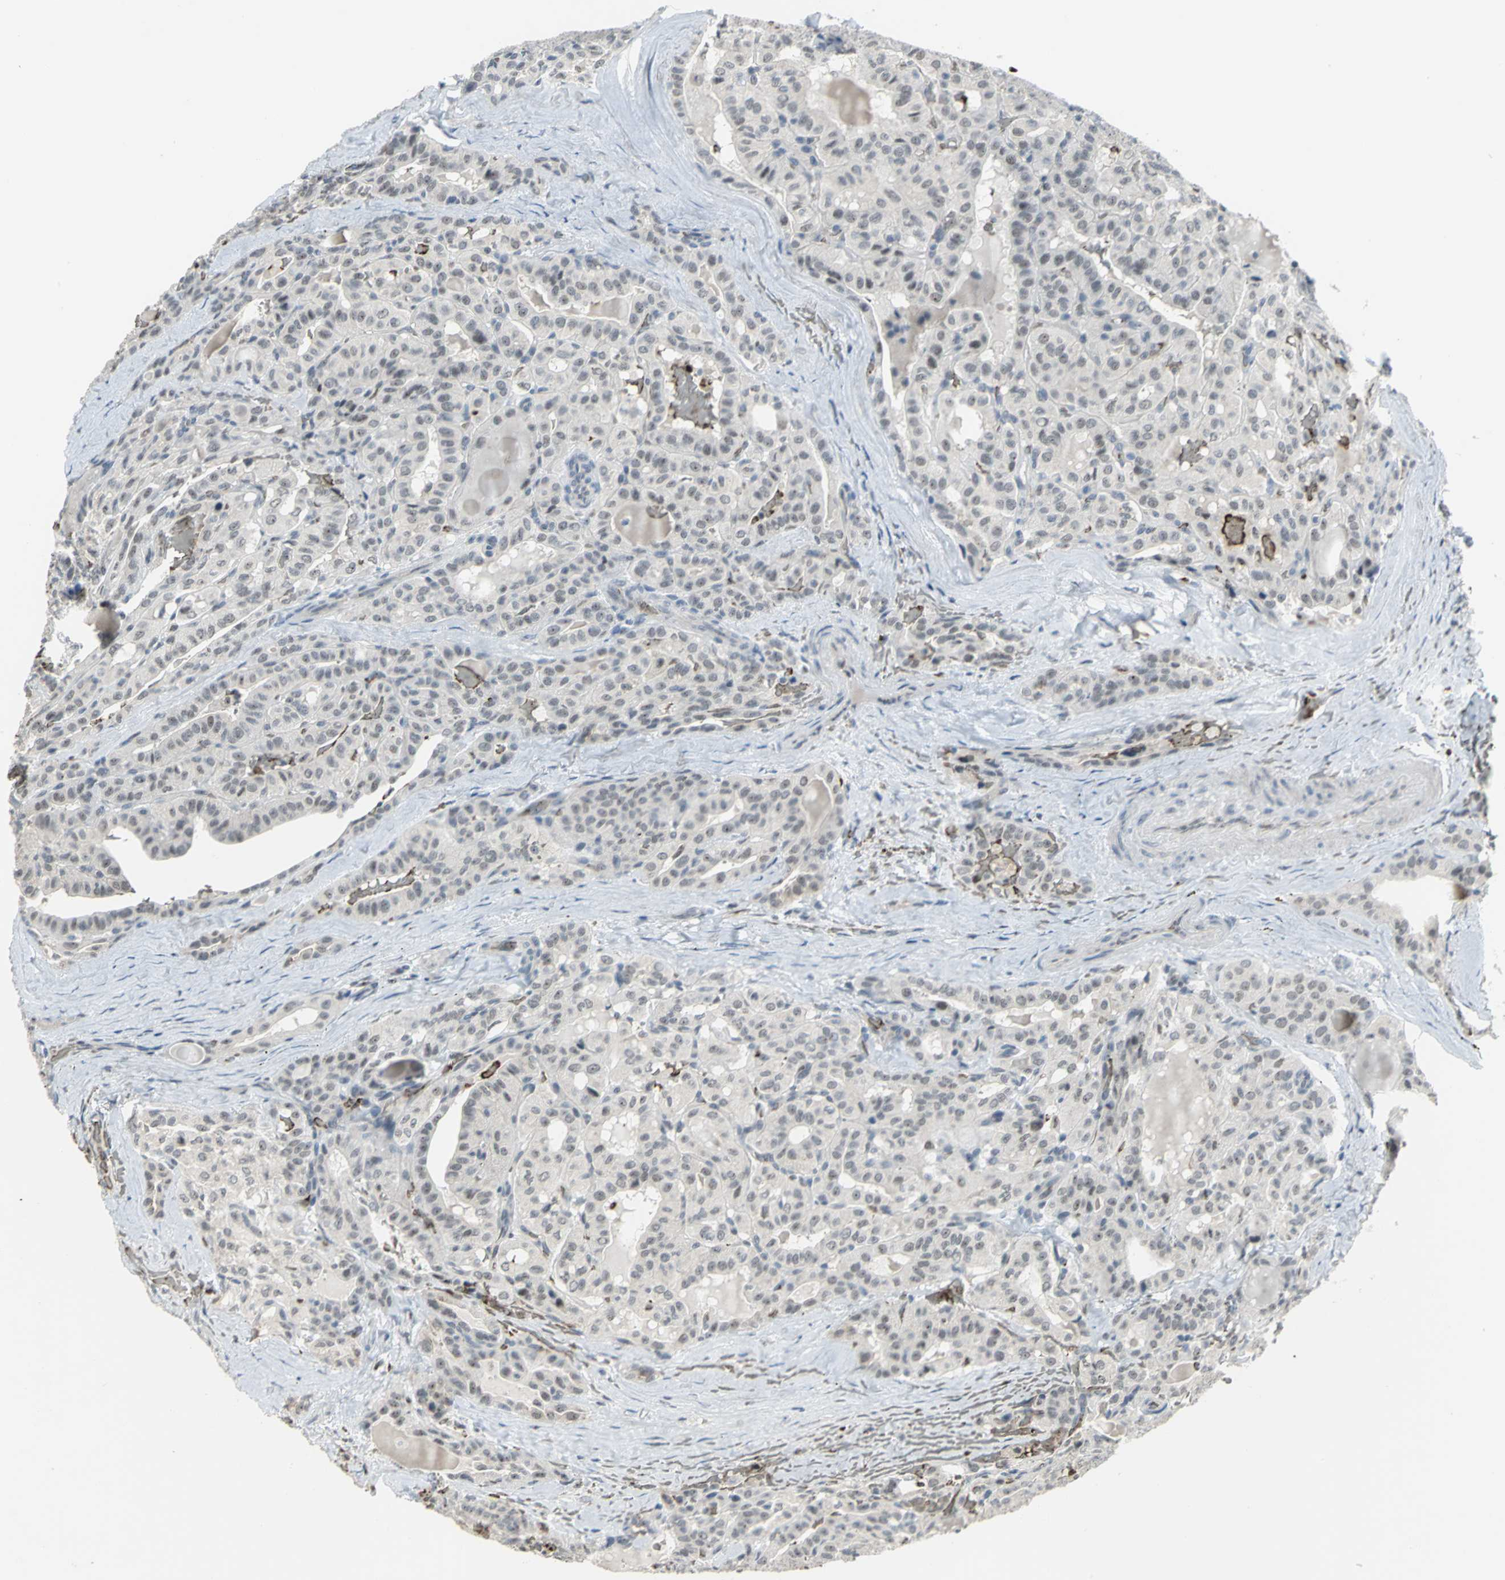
{"staining": {"intensity": "weak", "quantity": "<25%", "location": "nuclear"}, "tissue": "thyroid cancer", "cell_type": "Tumor cells", "image_type": "cancer", "snomed": [{"axis": "morphology", "description": "Papillary adenocarcinoma, NOS"}, {"axis": "topography", "description": "Thyroid gland"}], "caption": "IHC histopathology image of neoplastic tissue: human thyroid cancer (papillary adenocarcinoma) stained with DAB demonstrates no significant protein expression in tumor cells.", "gene": "GLI3", "patient": {"sex": "male", "age": 77}}